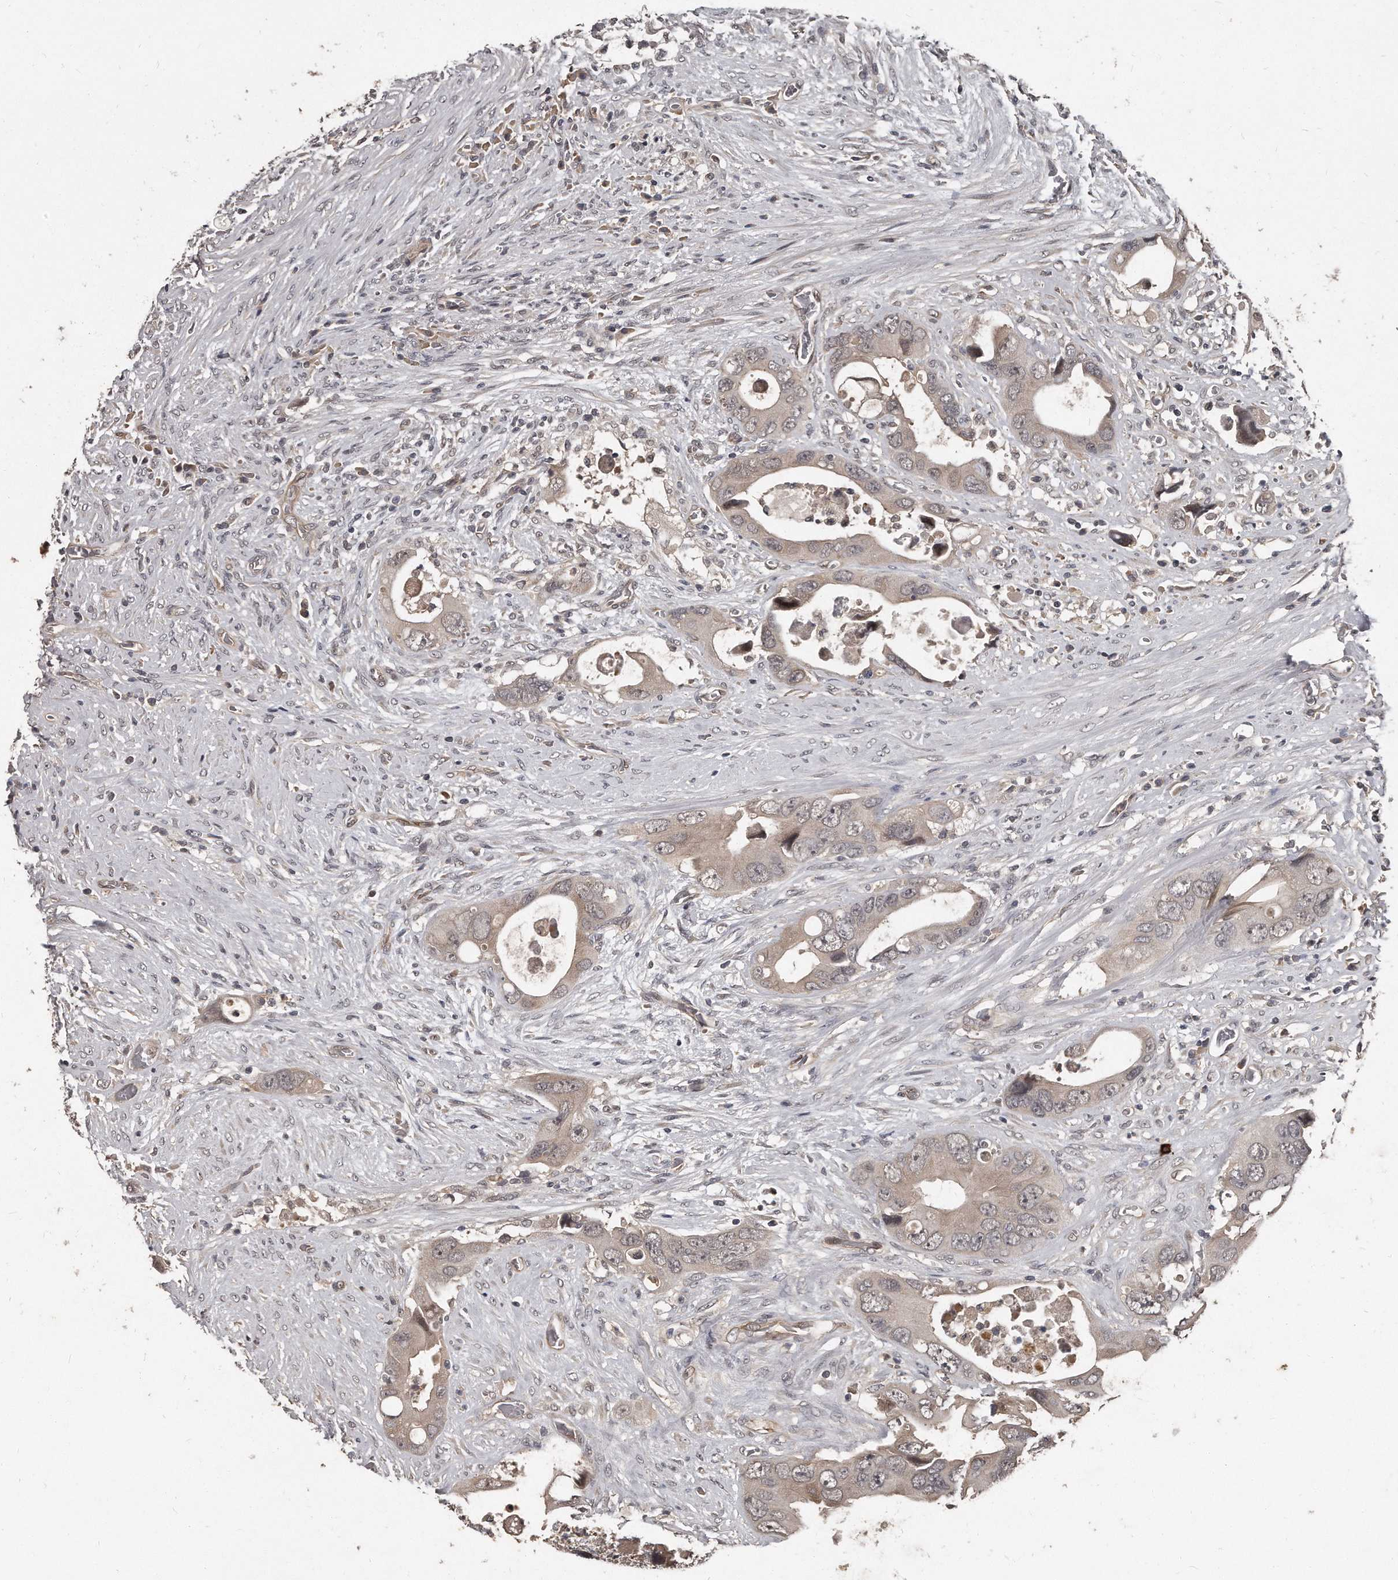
{"staining": {"intensity": "weak", "quantity": "25%-75%", "location": "cytoplasmic/membranous"}, "tissue": "colorectal cancer", "cell_type": "Tumor cells", "image_type": "cancer", "snomed": [{"axis": "morphology", "description": "Adenocarcinoma, NOS"}, {"axis": "topography", "description": "Rectum"}], "caption": "Immunohistochemistry (DAB (3,3'-diaminobenzidine)) staining of colorectal adenocarcinoma demonstrates weak cytoplasmic/membranous protein expression in about 25%-75% of tumor cells.", "gene": "GRB10", "patient": {"sex": "male", "age": 70}}